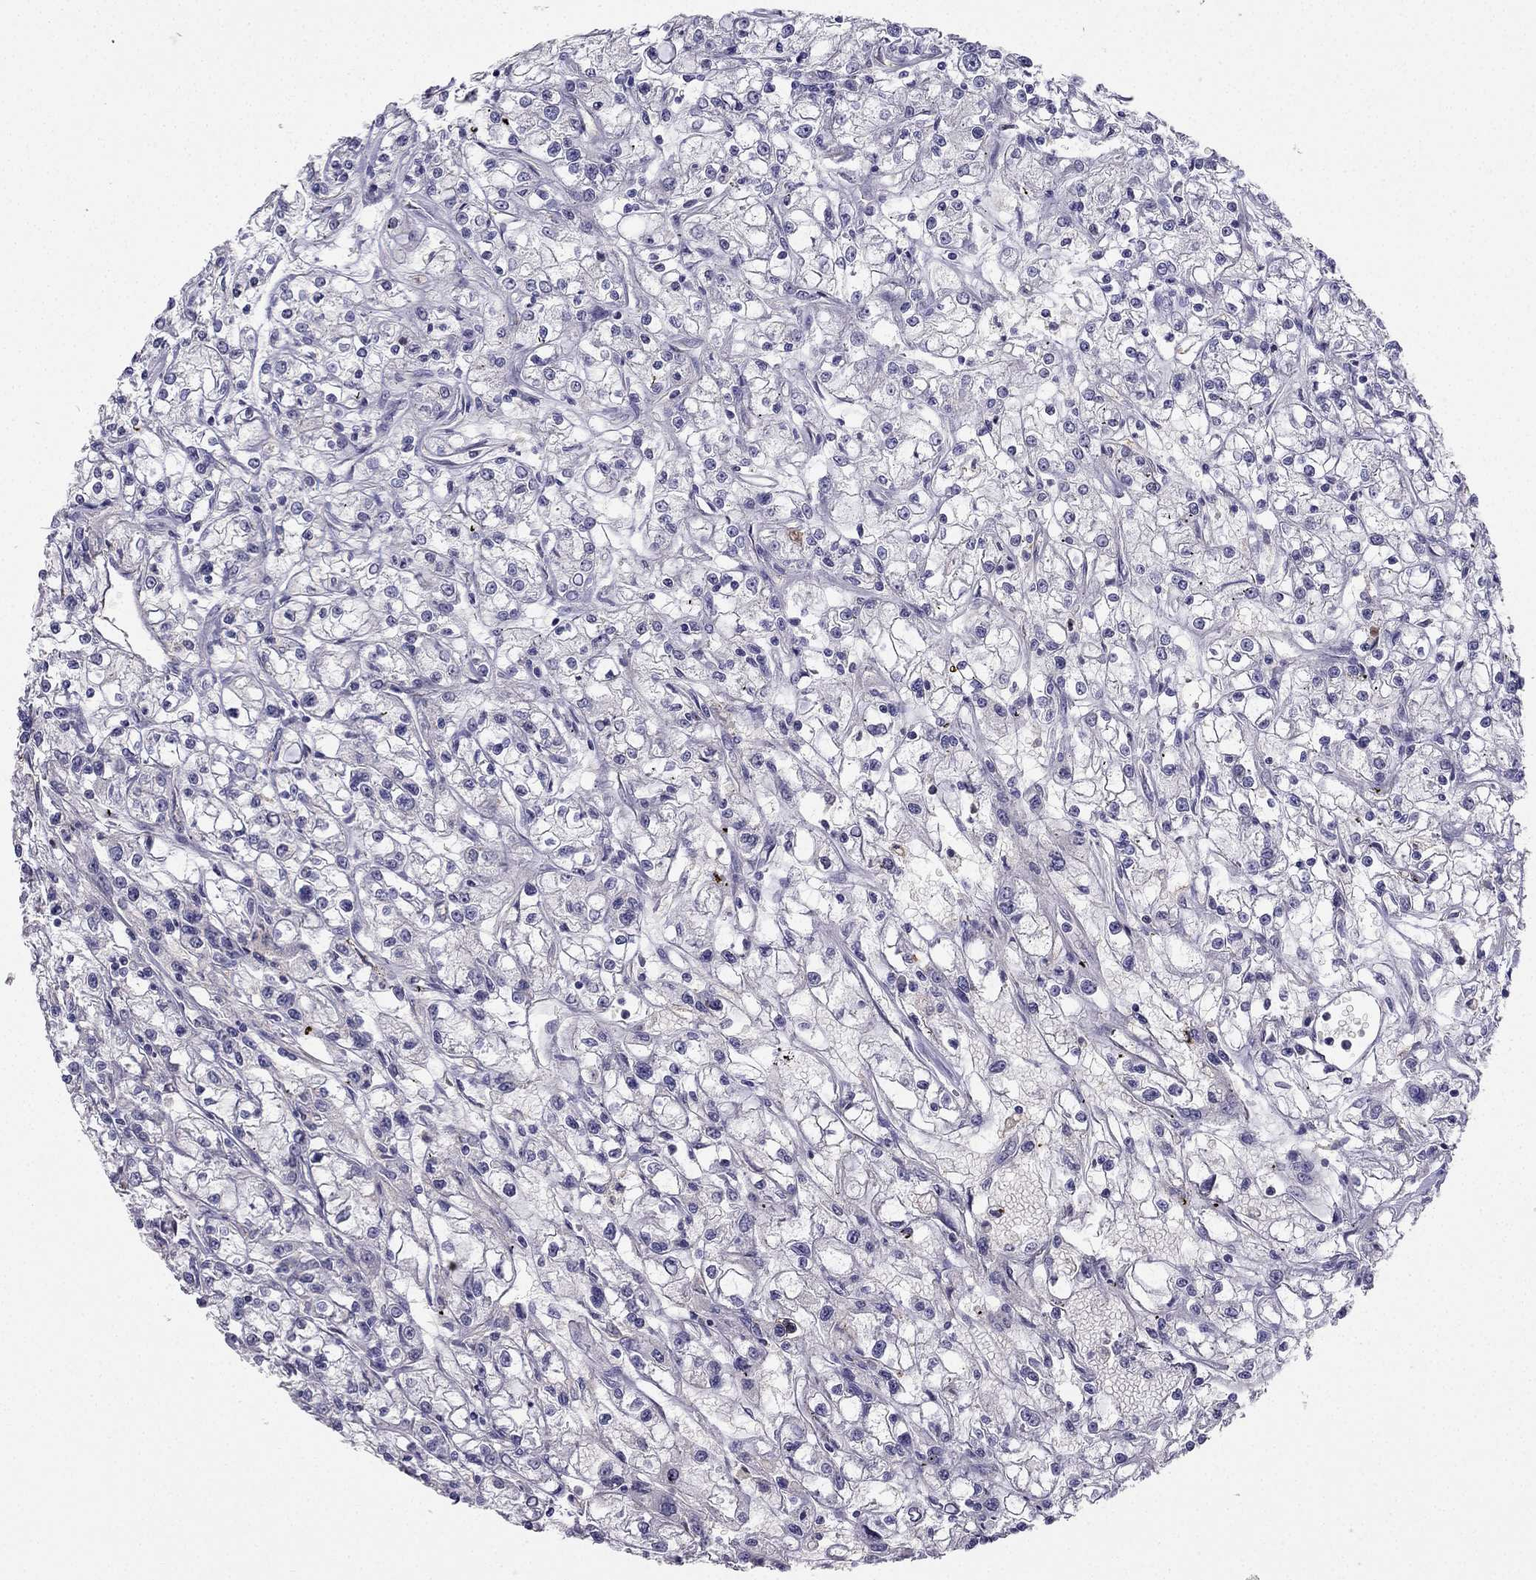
{"staining": {"intensity": "negative", "quantity": "none", "location": "none"}, "tissue": "renal cancer", "cell_type": "Tumor cells", "image_type": "cancer", "snomed": [{"axis": "morphology", "description": "Adenocarcinoma, NOS"}, {"axis": "topography", "description": "Kidney"}], "caption": "This is a micrograph of IHC staining of adenocarcinoma (renal), which shows no expression in tumor cells.", "gene": "RSPH14", "patient": {"sex": "female", "age": 59}}